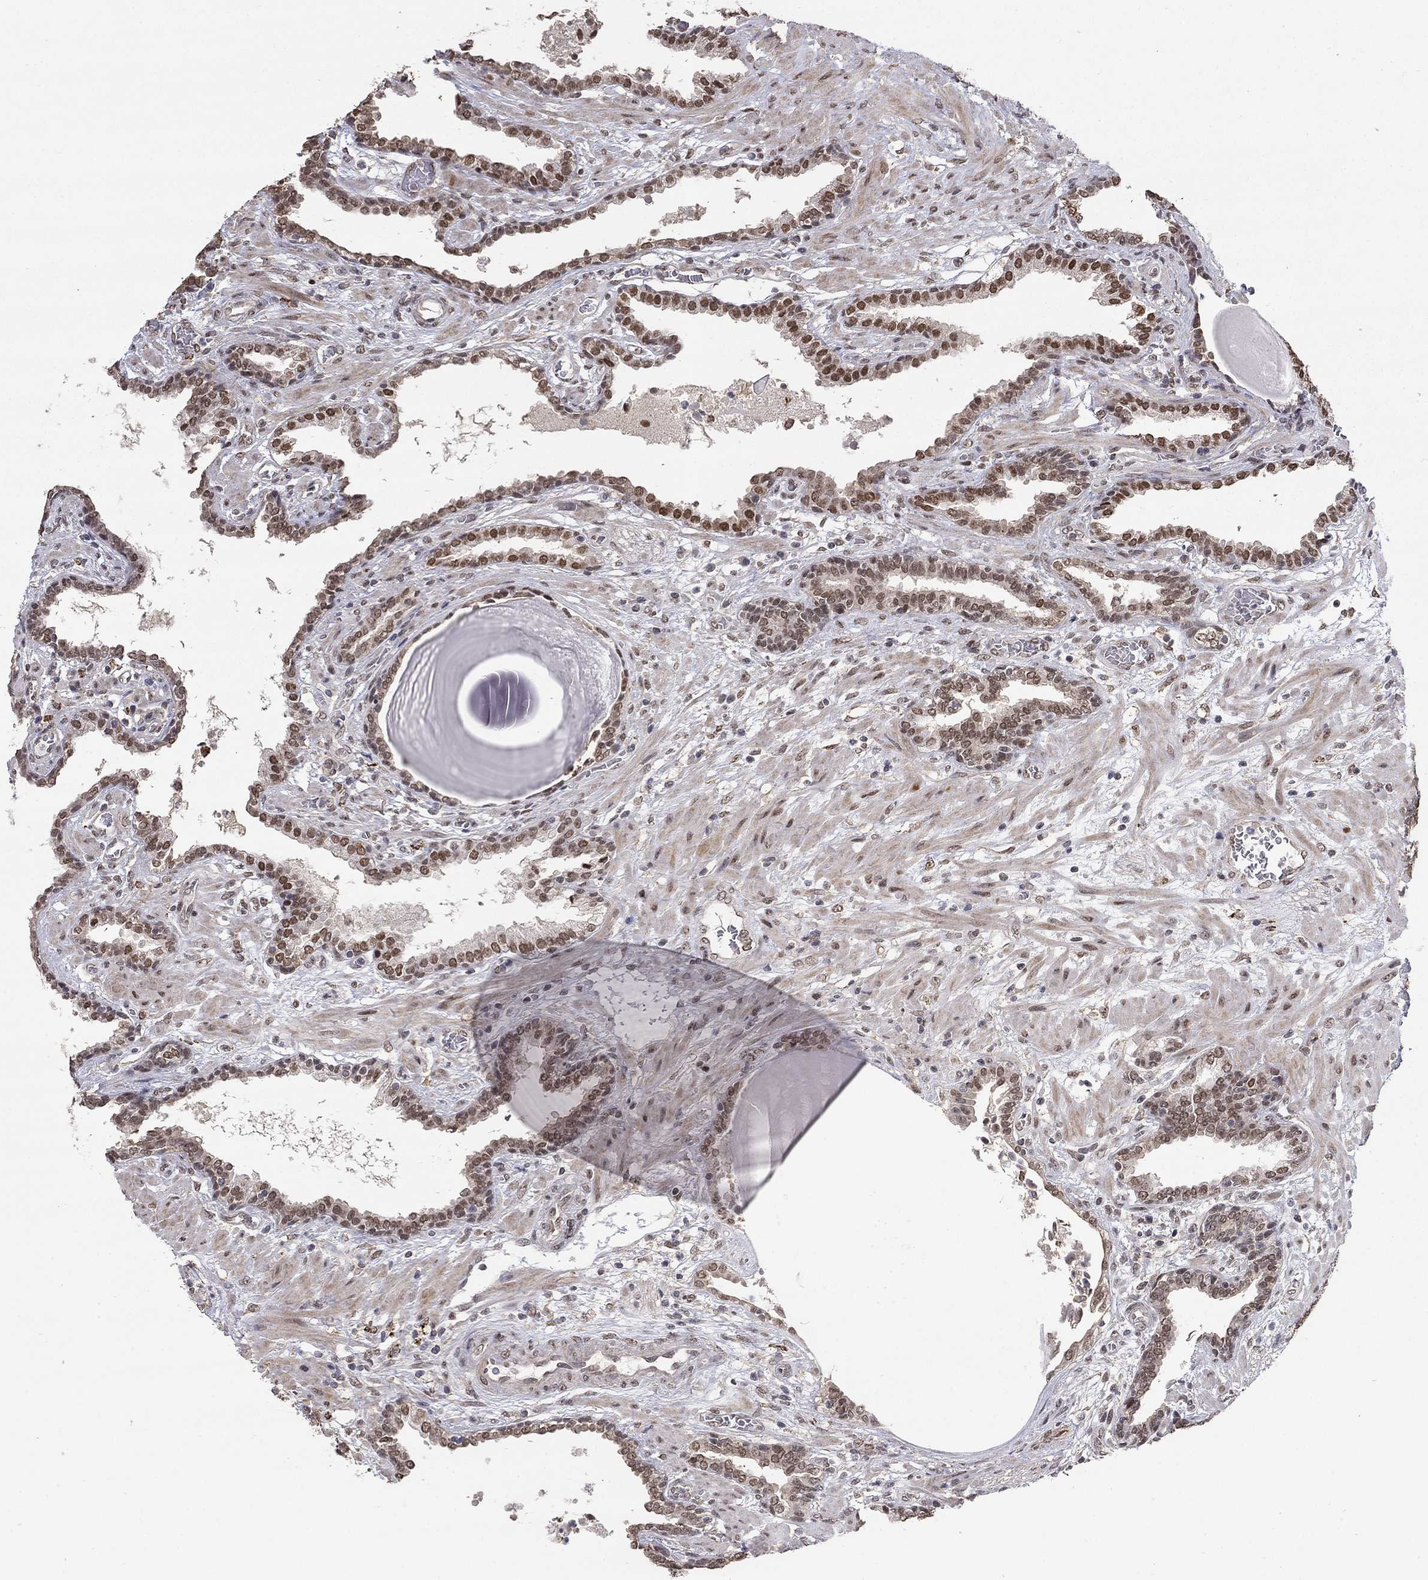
{"staining": {"intensity": "moderate", "quantity": ">75%", "location": "nuclear"}, "tissue": "prostate cancer", "cell_type": "Tumor cells", "image_type": "cancer", "snomed": [{"axis": "morphology", "description": "Adenocarcinoma, Low grade"}, {"axis": "topography", "description": "Prostate"}], "caption": "DAB (3,3'-diaminobenzidine) immunohistochemical staining of human low-grade adenocarcinoma (prostate) reveals moderate nuclear protein positivity in approximately >75% of tumor cells.", "gene": "GRIA3", "patient": {"sex": "male", "age": 69}}